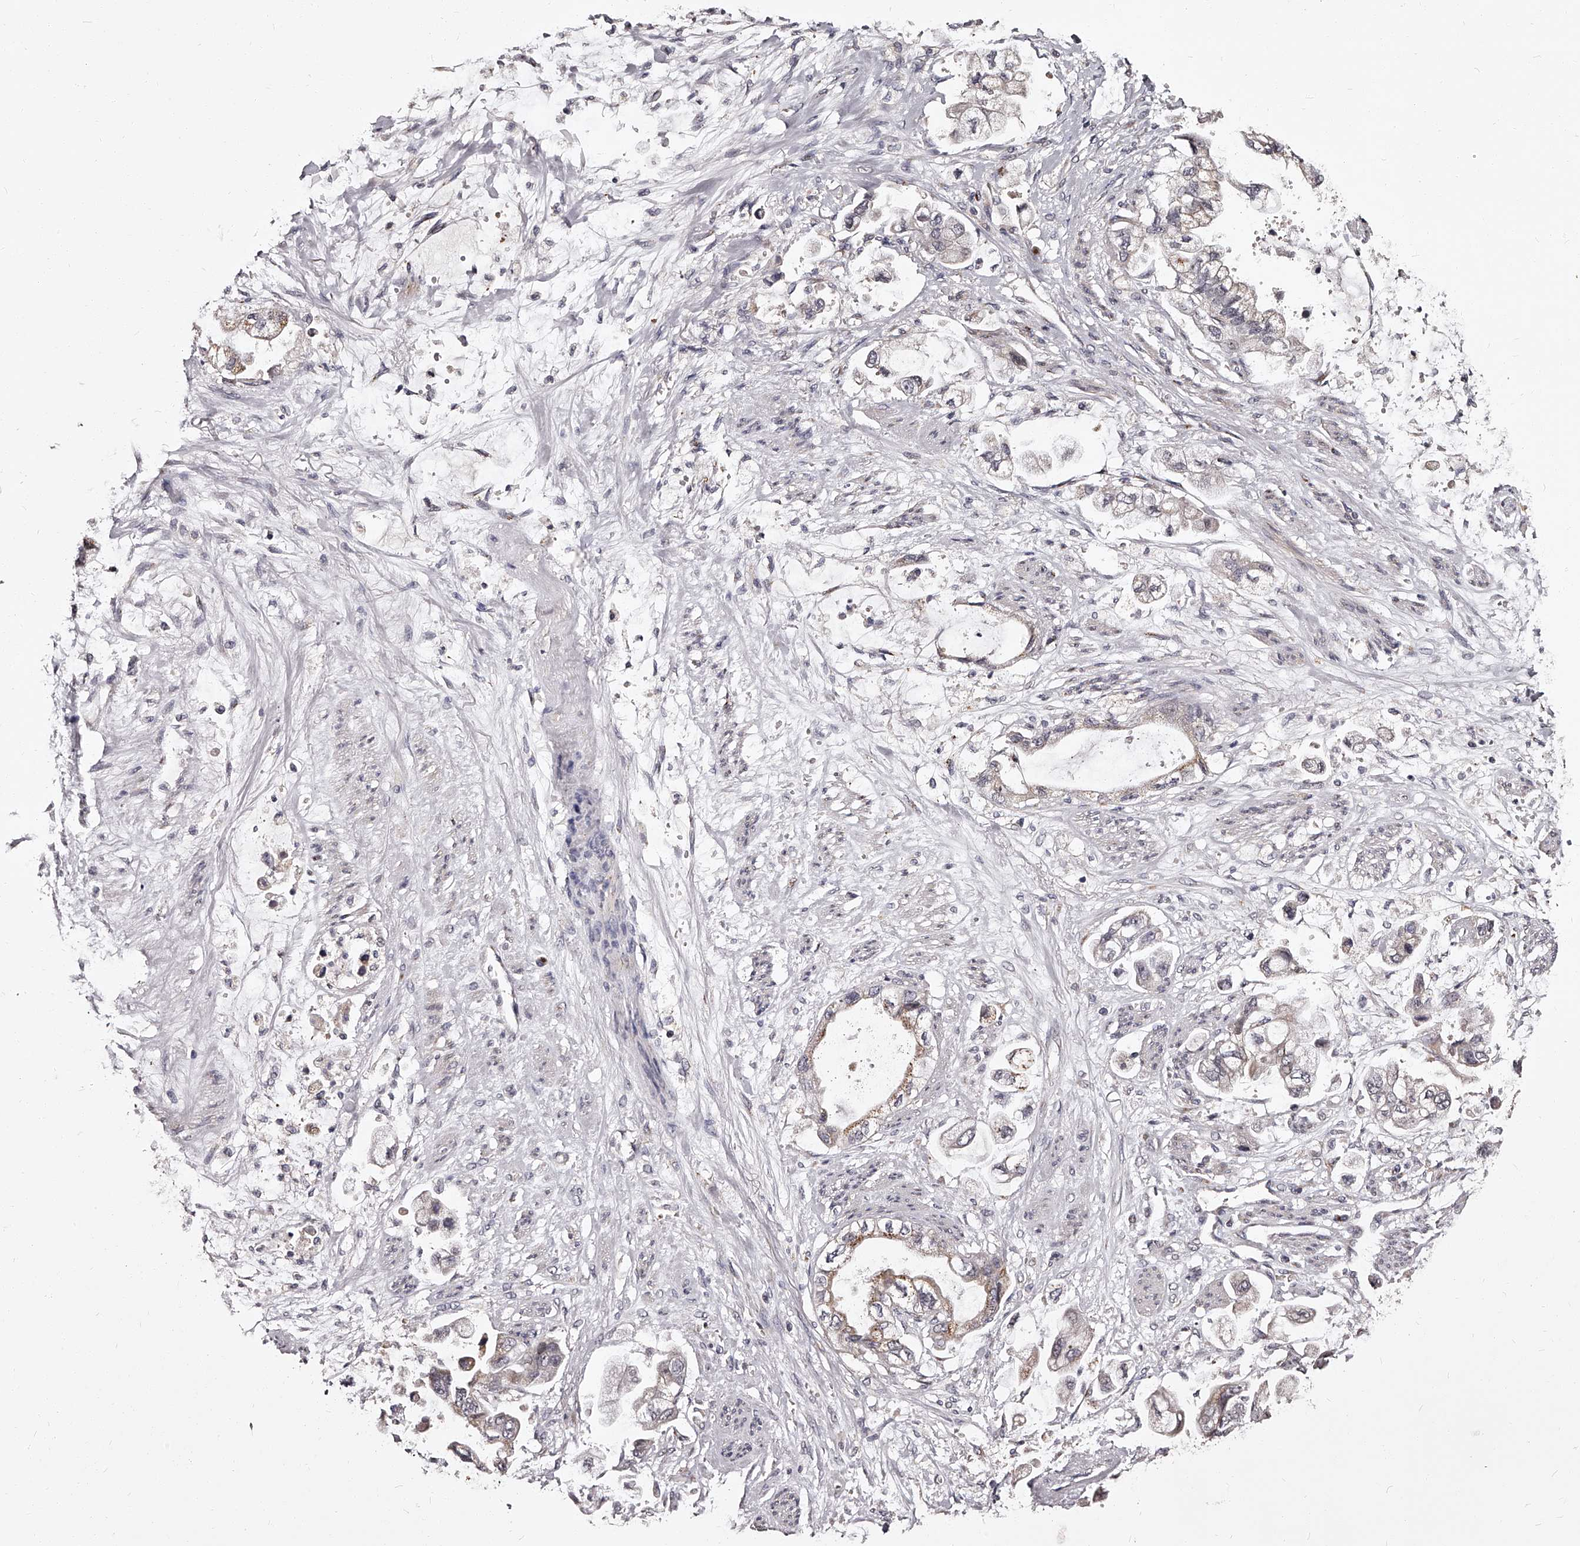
{"staining": {"intensity": "moderate", "quantity": "<25%", "location": "cytoplasmic/membranous"}, "tissue": "stomach cancer", "cell_type": "Tumor cells", "image_type": "cancer", "snomed": [{"axis": "morphology", "description": "Adenocarcinoma, NOS"}, {"axis": "topography", "description": "Stomach"}], "caption": "DAB (3,3'-diaminobenzidine) immunohistochemical staining of human stomach cancer reveals moderate cytoplasmic/membranous protein staining in approximately <25% of tumor cells.", "gene": "RSC1A1", "patient": {"sex": "male", "age": 62}}